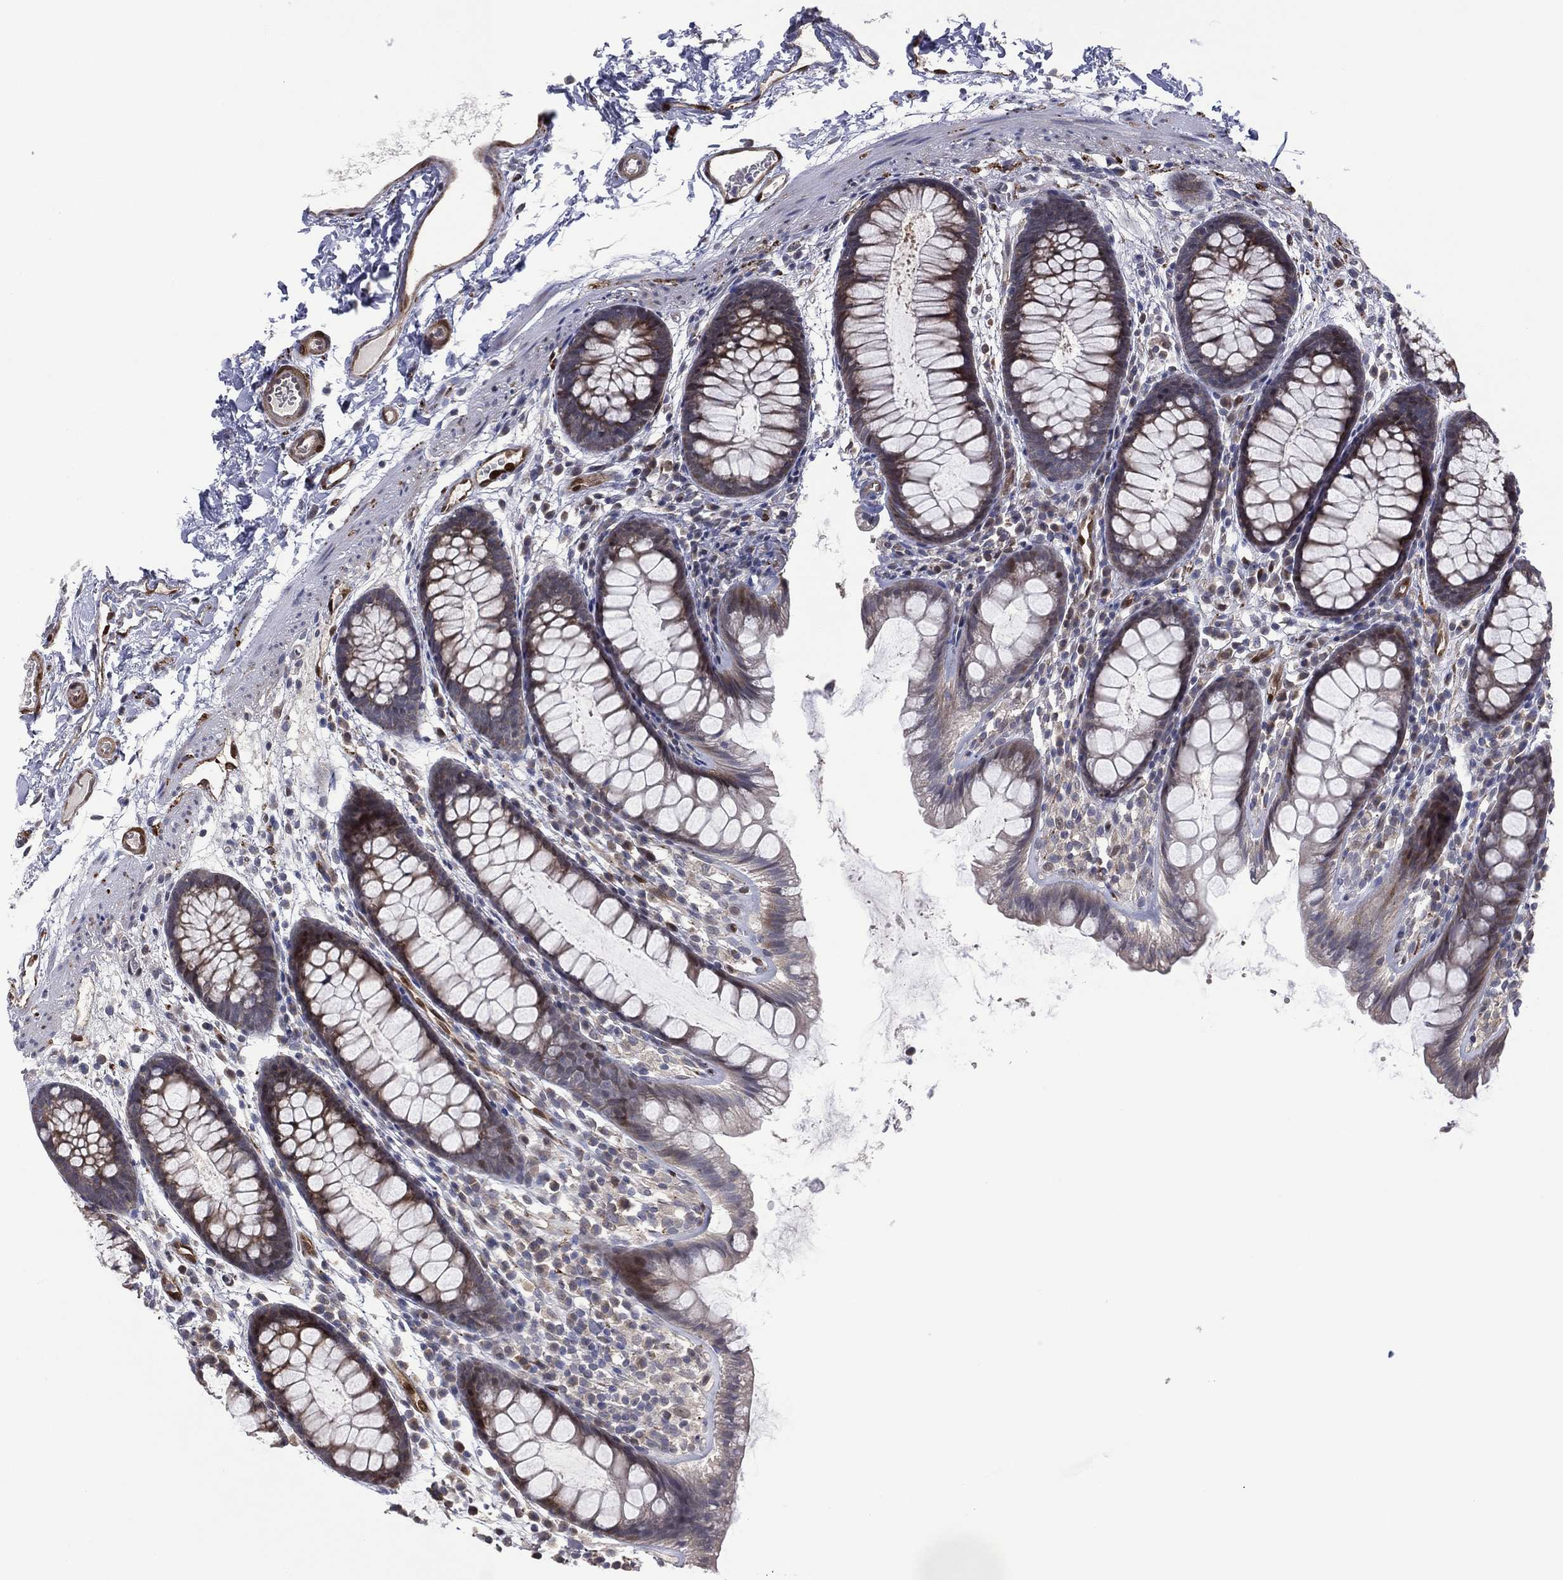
{"staining": {"intensity": "strong", "quantity": ">75%", "location": "cytoplasmic/membranous,nuclear"}, "tissue": "colon", "cell_type": "Endothelial cells", "image_type": "normal", "snomed": [{"axis": "morphology", "description": "Normal tissue, NOS"}, {"axis": "topography", "description": "Colon"}], "caption": "Colon was stained to show a protein in brown. There is high levels of strong cytoplasmic/membranous,nuclear expression in about >75% of endothelial cells. (brown staining indicates protein expression, while blue staining denotes nuclei).", "gene": "SNCG", "patient": {"sex": "male", "age": 76}}